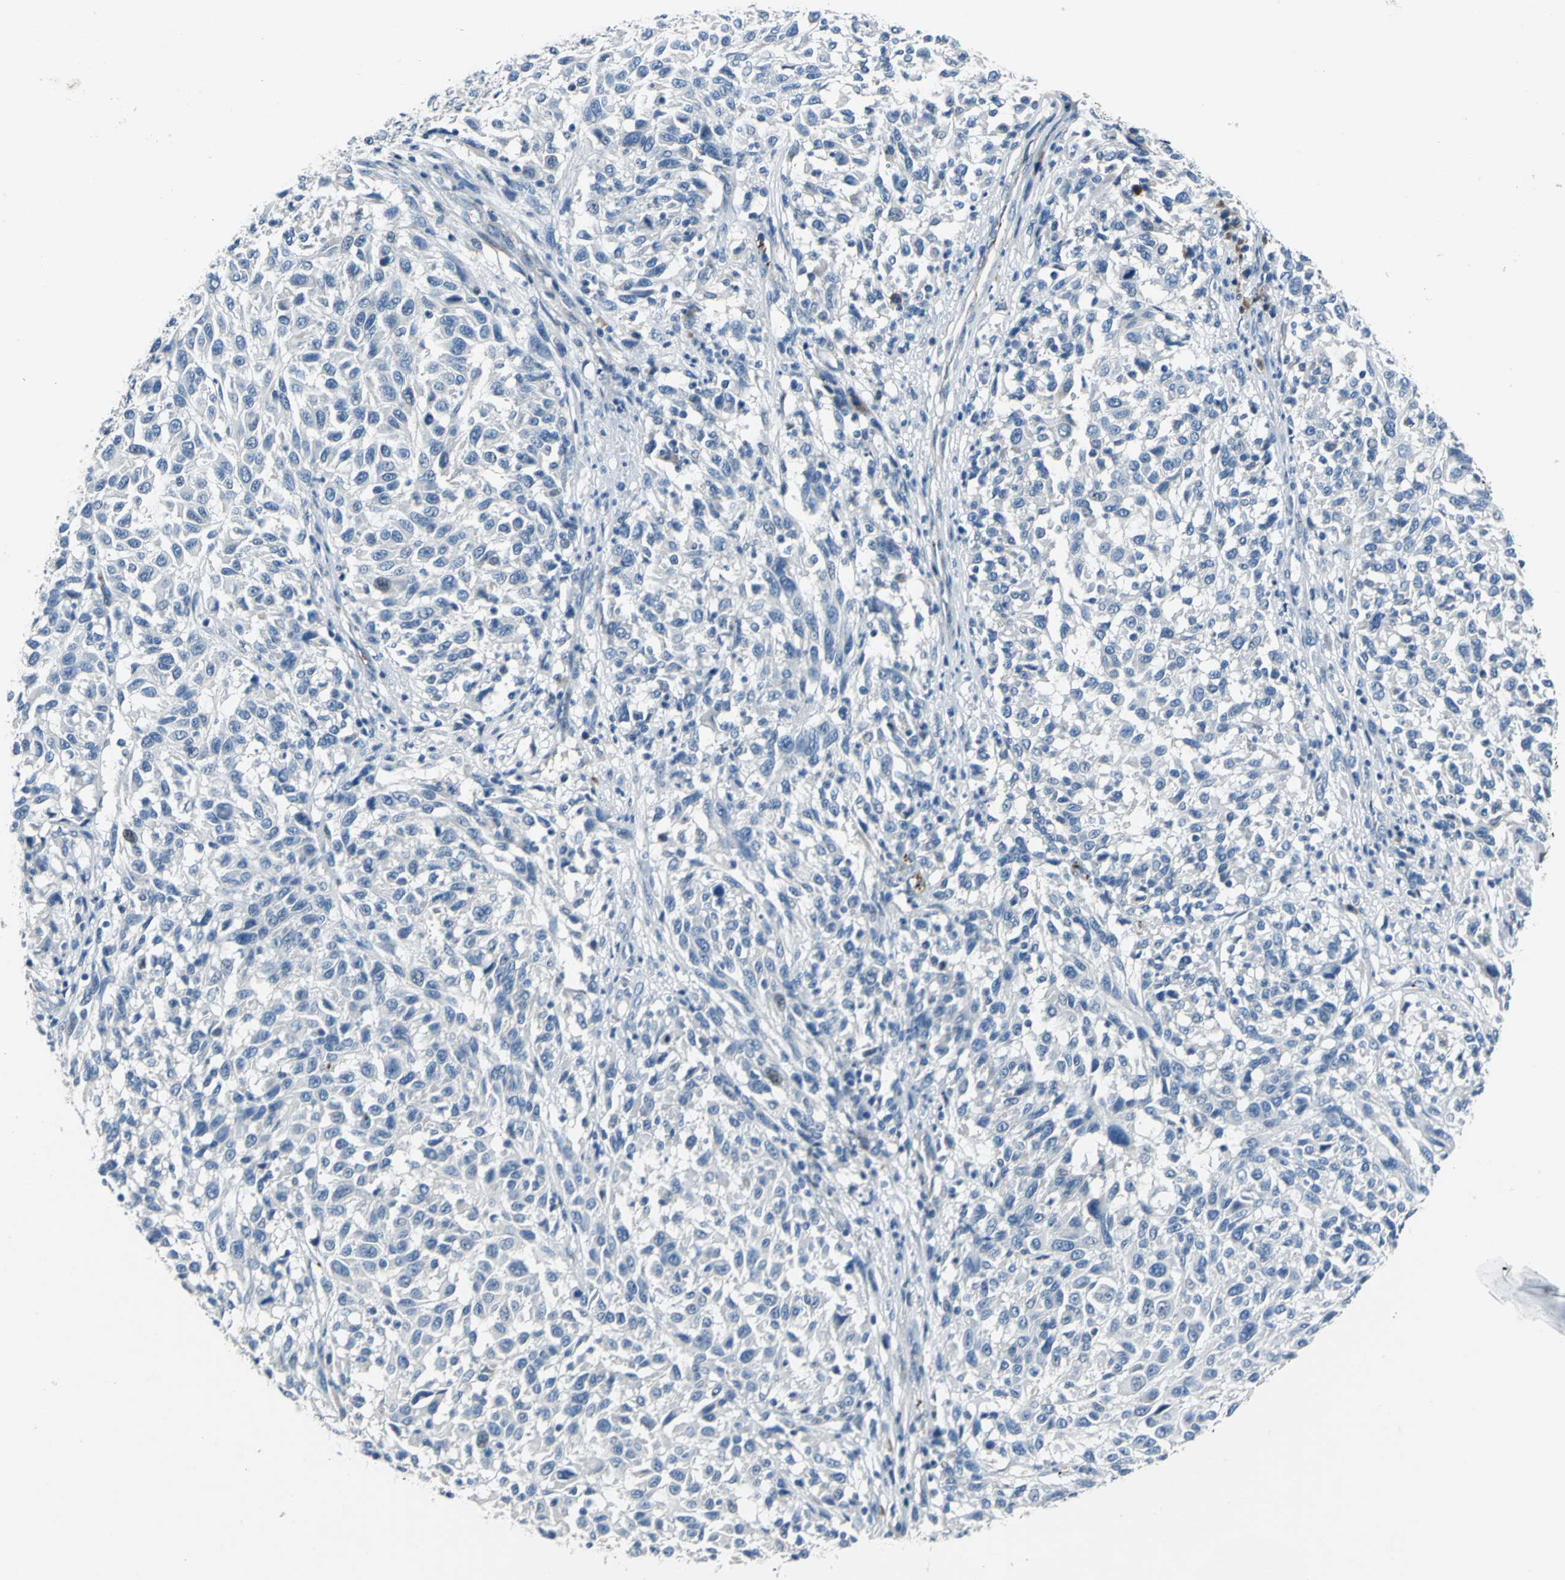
{"staining": {"intensity": "negative", "quantity": "none", "location": "none"}, "tissue": "melanoma", "cell_type": "Tumor cells", "image_type": "cancer", "snomed": [{"axis": "morphology", "description": "Malignant melanoma, Metastatic site"}, {"axis": "topography", "description": "Lymph node"}], "caption": "High magnification brightfield microscopy of melanoma stained with DAB (brown) and counterstained with hematoxylin (blue): tumor cells show no significant positivity.", "gene": "SELP", "patient": {"sex": "male", "age": 61}}